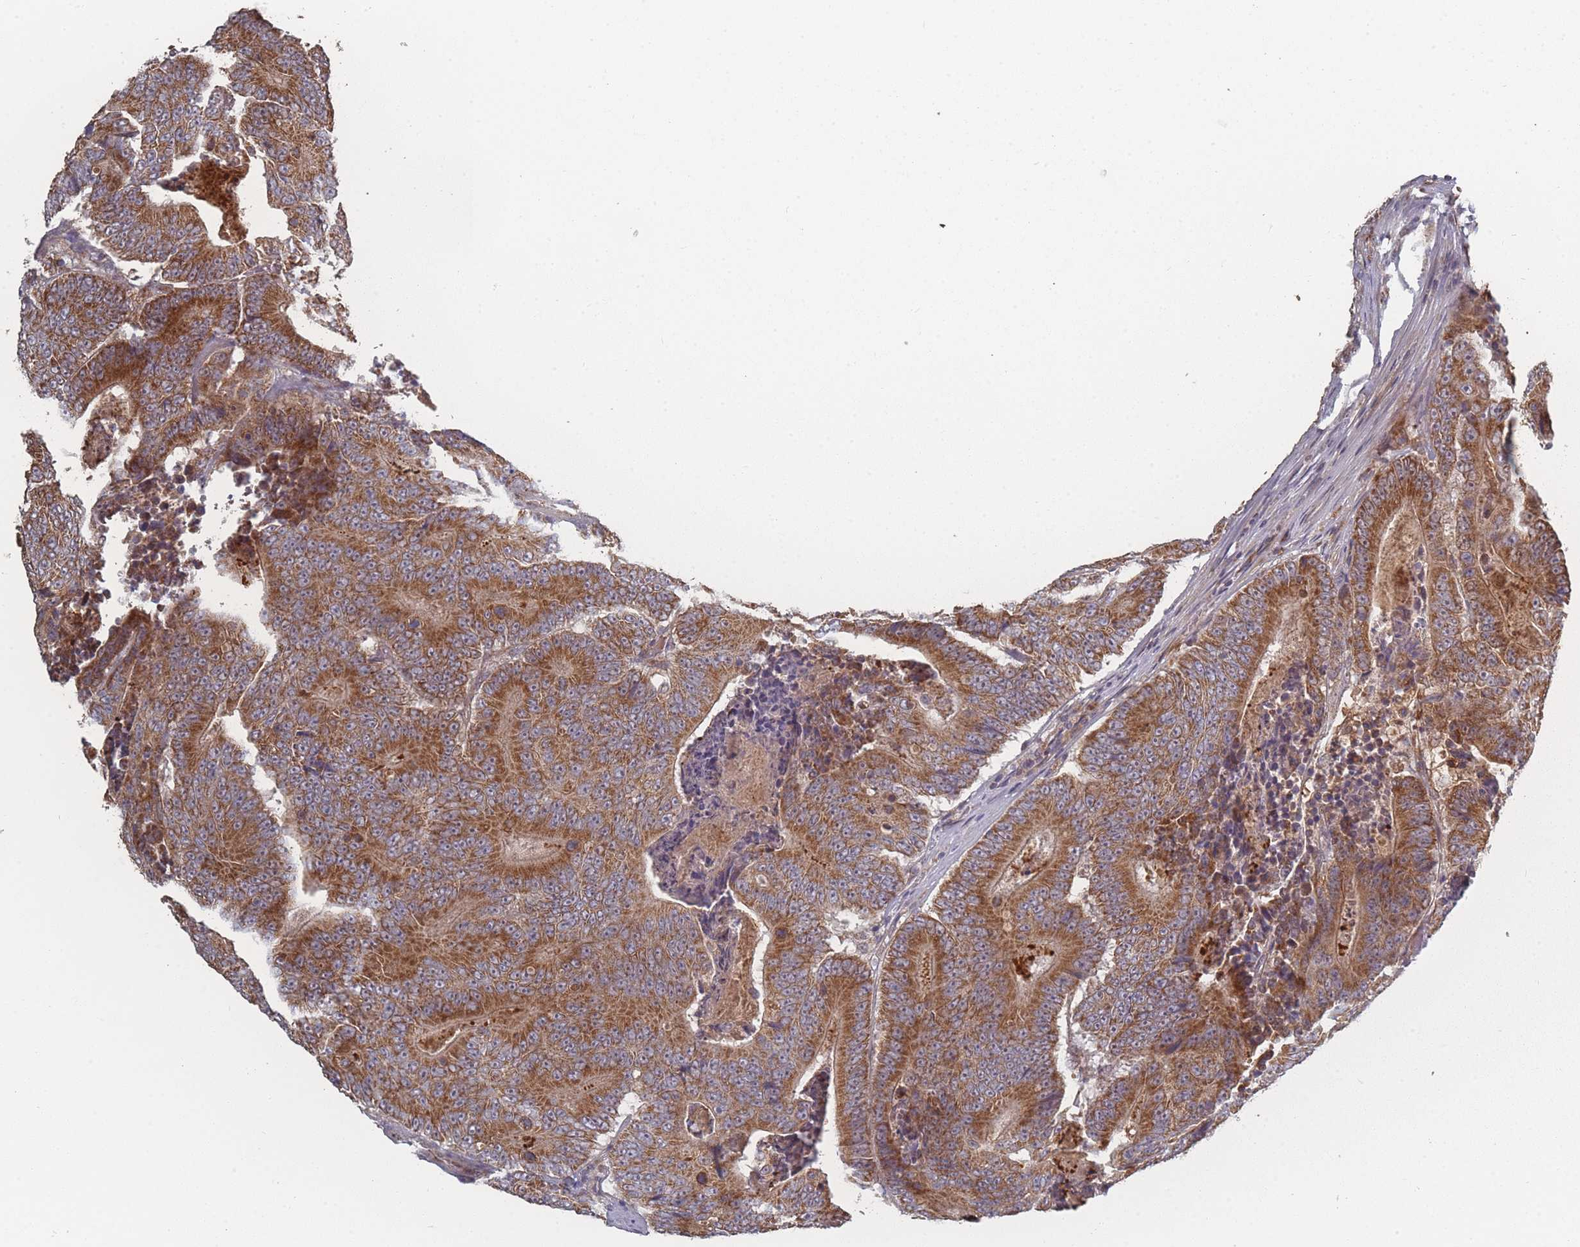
{"staining": {"intensity": "strong", "quantity": ">75%", "location": "cytoplasmic/membranous"}, "tissue": "colorectal cancer", "cell_type": "Tumor cells", "image_type": "cancer", "snomed": [{"axis": "morphology", "description": "Adenocarcinoma, NOS"}, {"axis": "topography", "description": "Colon"}], "caption": "A micrograph showing strong cytoplasmic/membranous positivity in about >75% of tumor cells in adenocarcinoma (colorectal), as visualized by brown immunohistochemical staining.", "gene": "PSMB3", "patient": {"sex": "male", "age": 83}}